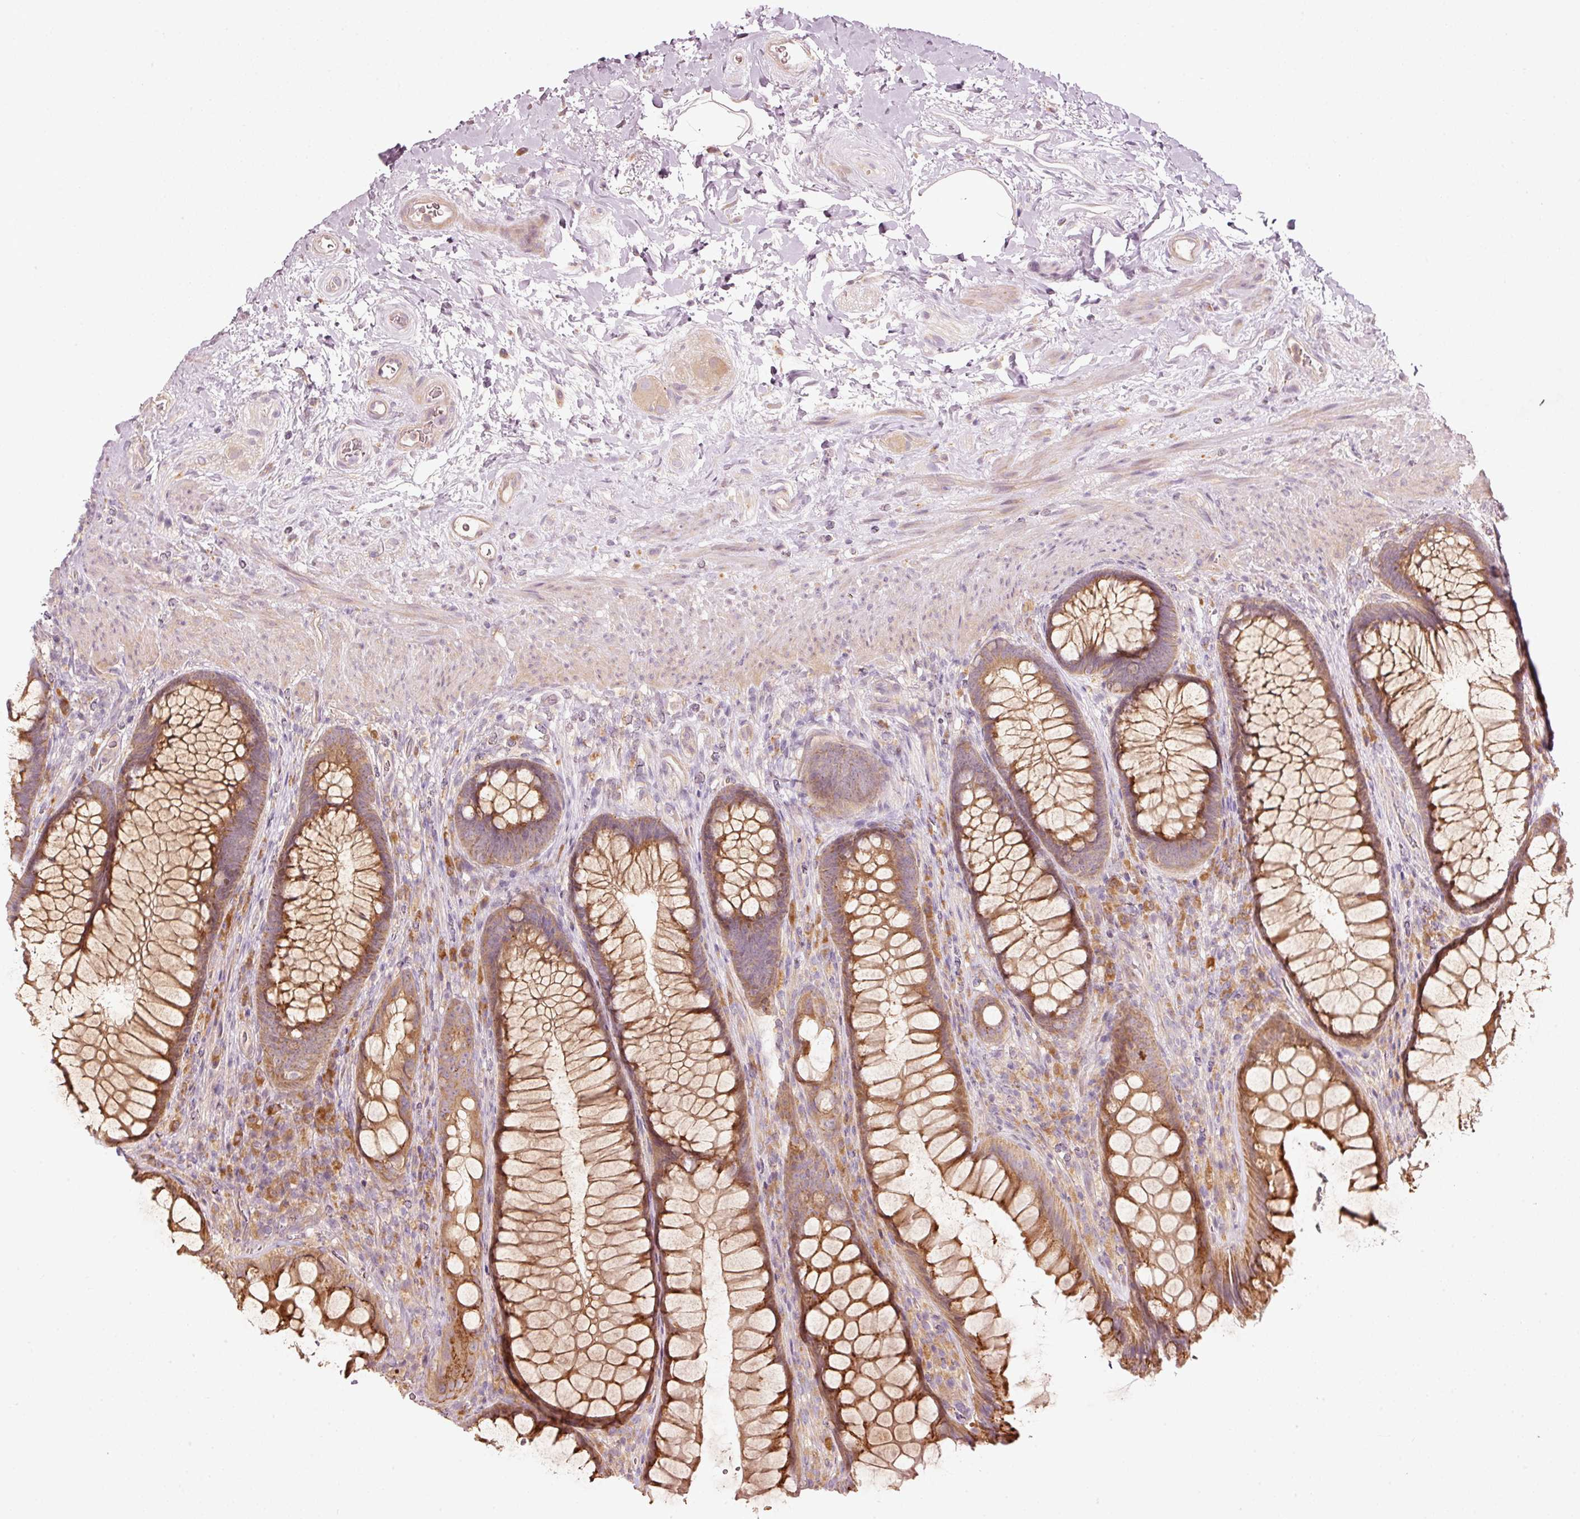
{"staining": {"intensity": "strong", "quantity": ">75%", "location": "cytoplasmic/membranous"}, "tissue": "rectum", "cell_type": "Glandular cells", "image_type": "normal", "snomed": [{"axis": "morphology", "description": "Normal tissue, NOS"}, {"axis": "topography", "description": "Rectum"}], "caption": "A micrograph showing strong cytoplasmic/membranous positivity in about >75% of glandular cells in benign rectum, as visualized by brown immunohistochemical staining.", "gene": "MAP10", "patient": {"sex": "male", "age": 53}}